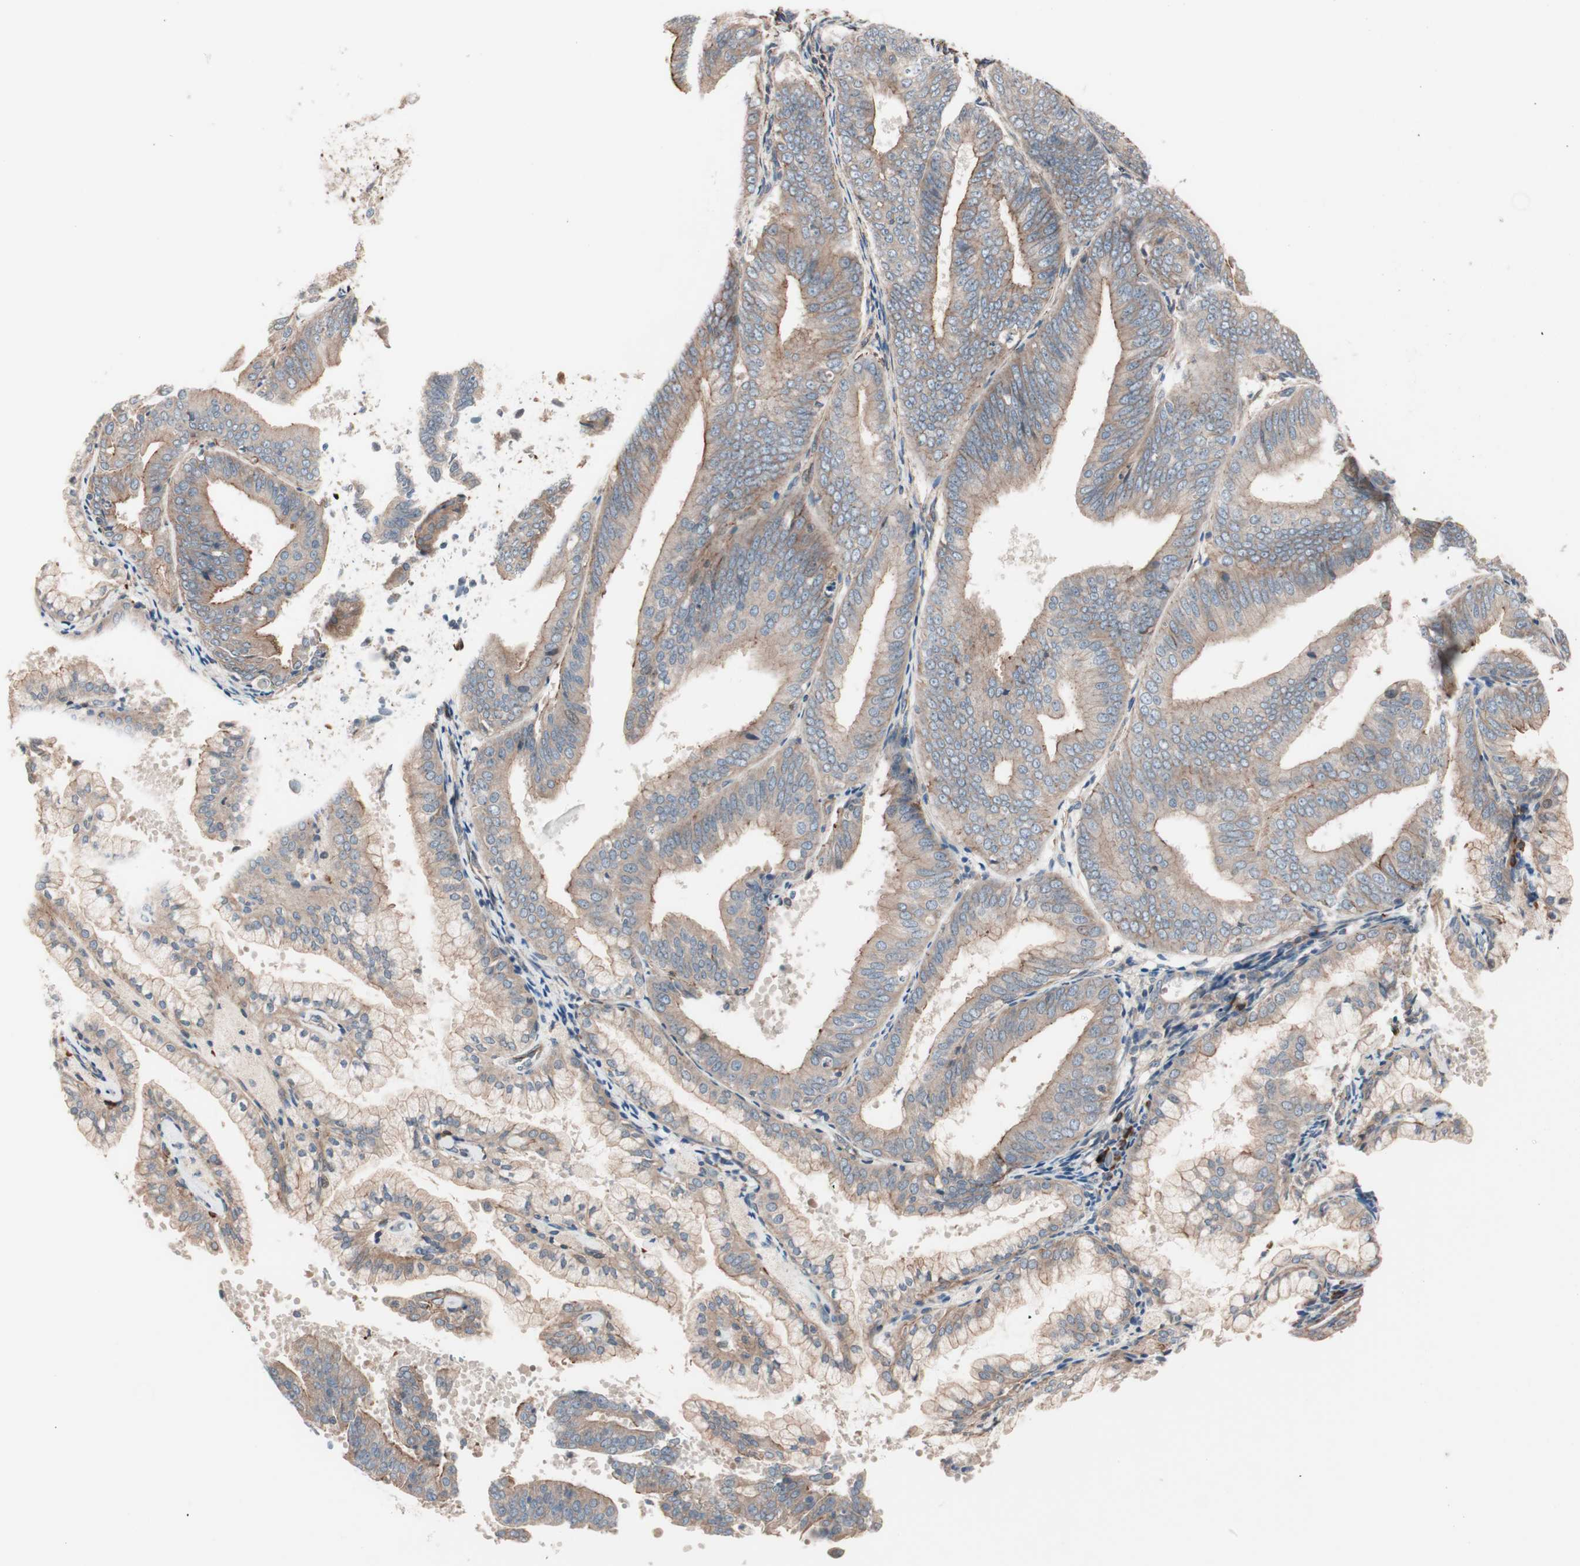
{"staining": {"intensity": "weak", "quantity": ">75%", "location": "cytoplasmic/membranous"}, "tissue": "endometrial cancer", "cell_type": "Tumor cells", "image_type": "cancer", "snomed": [{"axis": "morphology", "description": "Adenocarcinoma, NOS"}, {"axis": "topography", "description": "Endometrium"}], "caption": "A brown stain shows weak cytoplasmic/membranous staining of a protein in endometrial adenocarcinoma tumor cells.", "gene": "ALG5", "patient": {"sex": "female", "age": 63}}